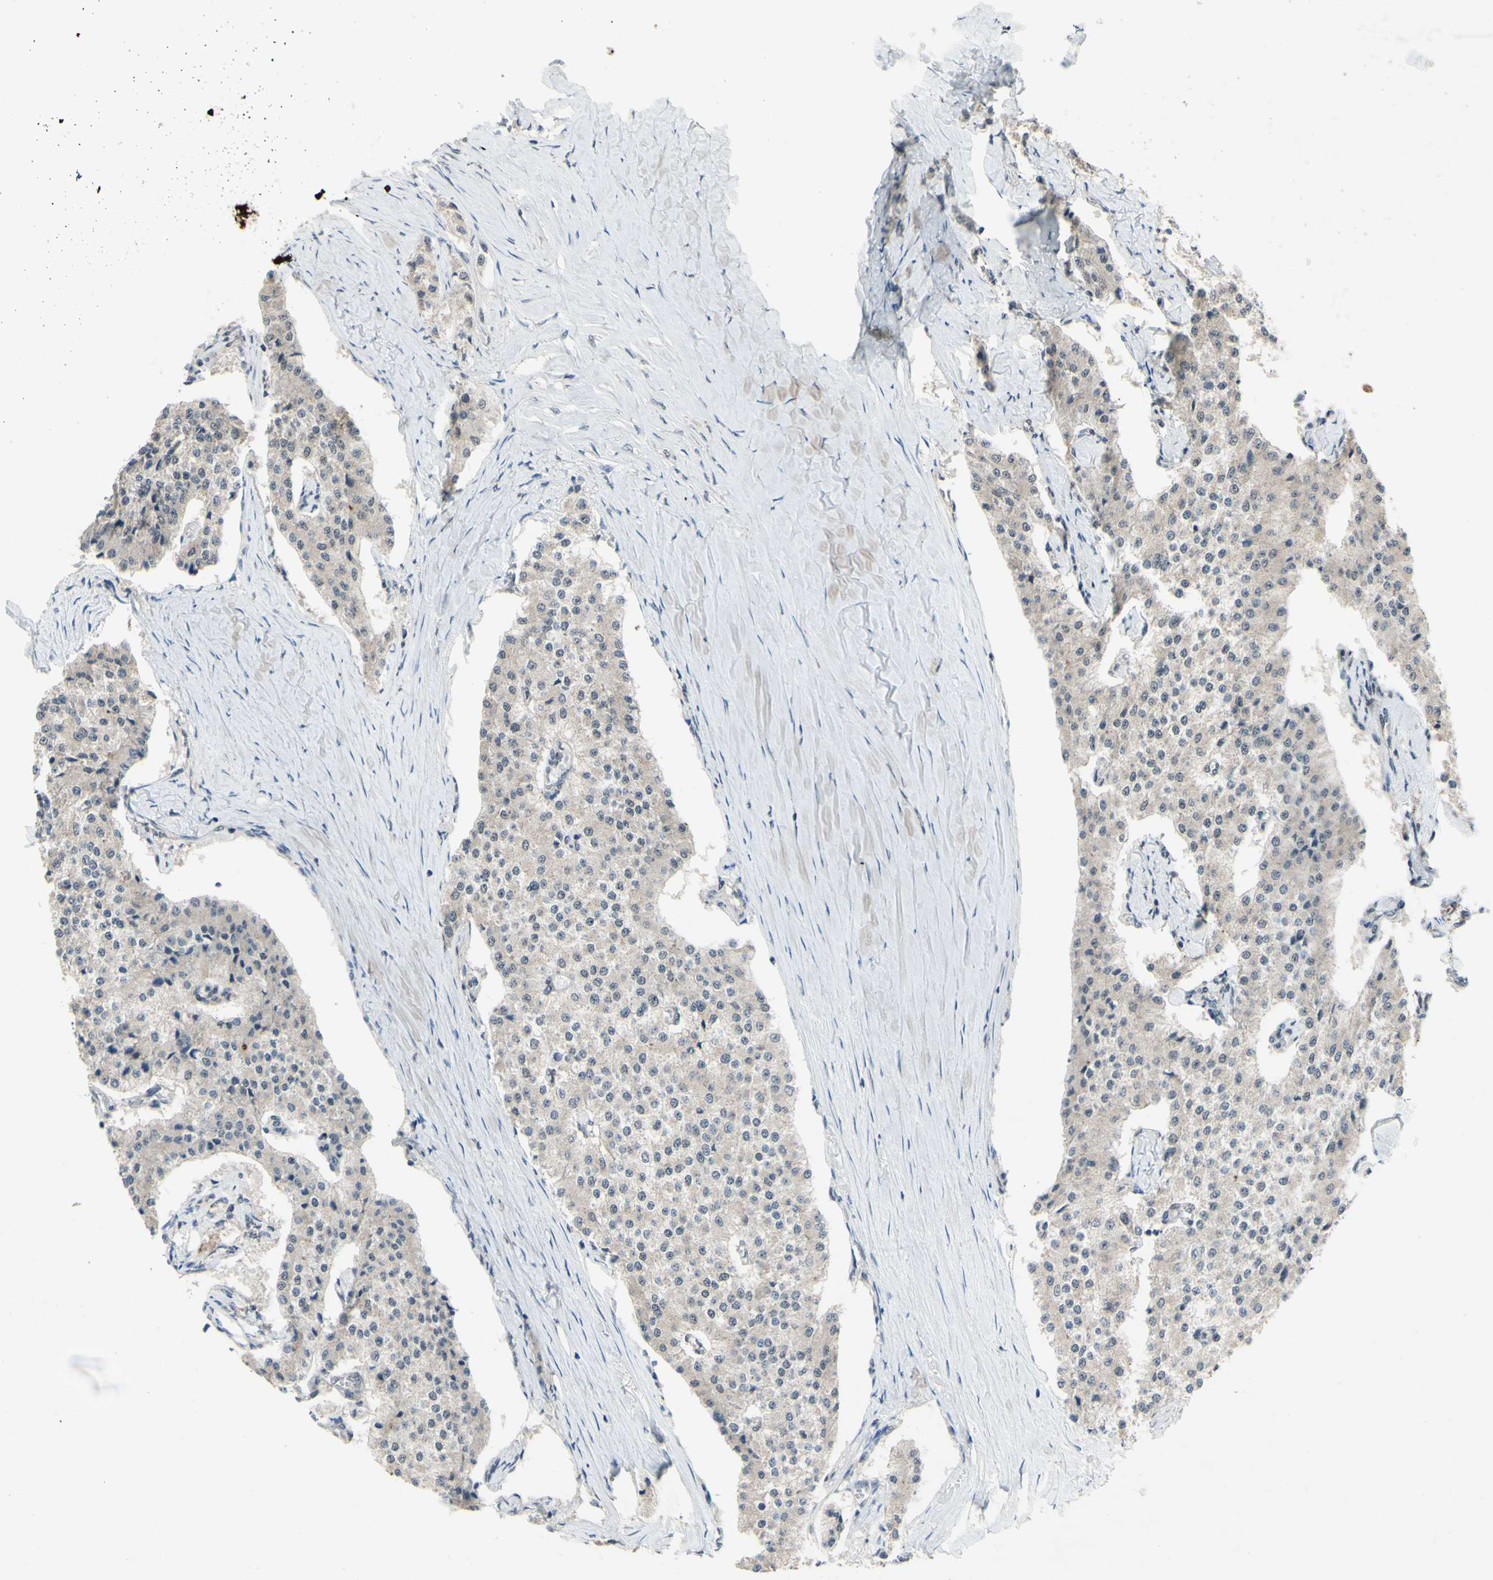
{"staining": {"intensity": "weak", "quantity": ">75%", "location": "cytoplasmic/membranous"}, "tissue": "carcinoid", "cell_type": "Tumor cells", "image_type": "cancer", "snomed": [{"axis": "morphology", "description": "Carcinoid, malignant, NOS"}, {"axis": "topography", "description": "Colon"}], "caption": "Carcinoid stained for a protein (brown) displays weak cytoplasmic/membranous positive expression in approximately >75% of tumor cells.", "gene": "CDCP1", "patient": {"sex": "female", "age": 52}}